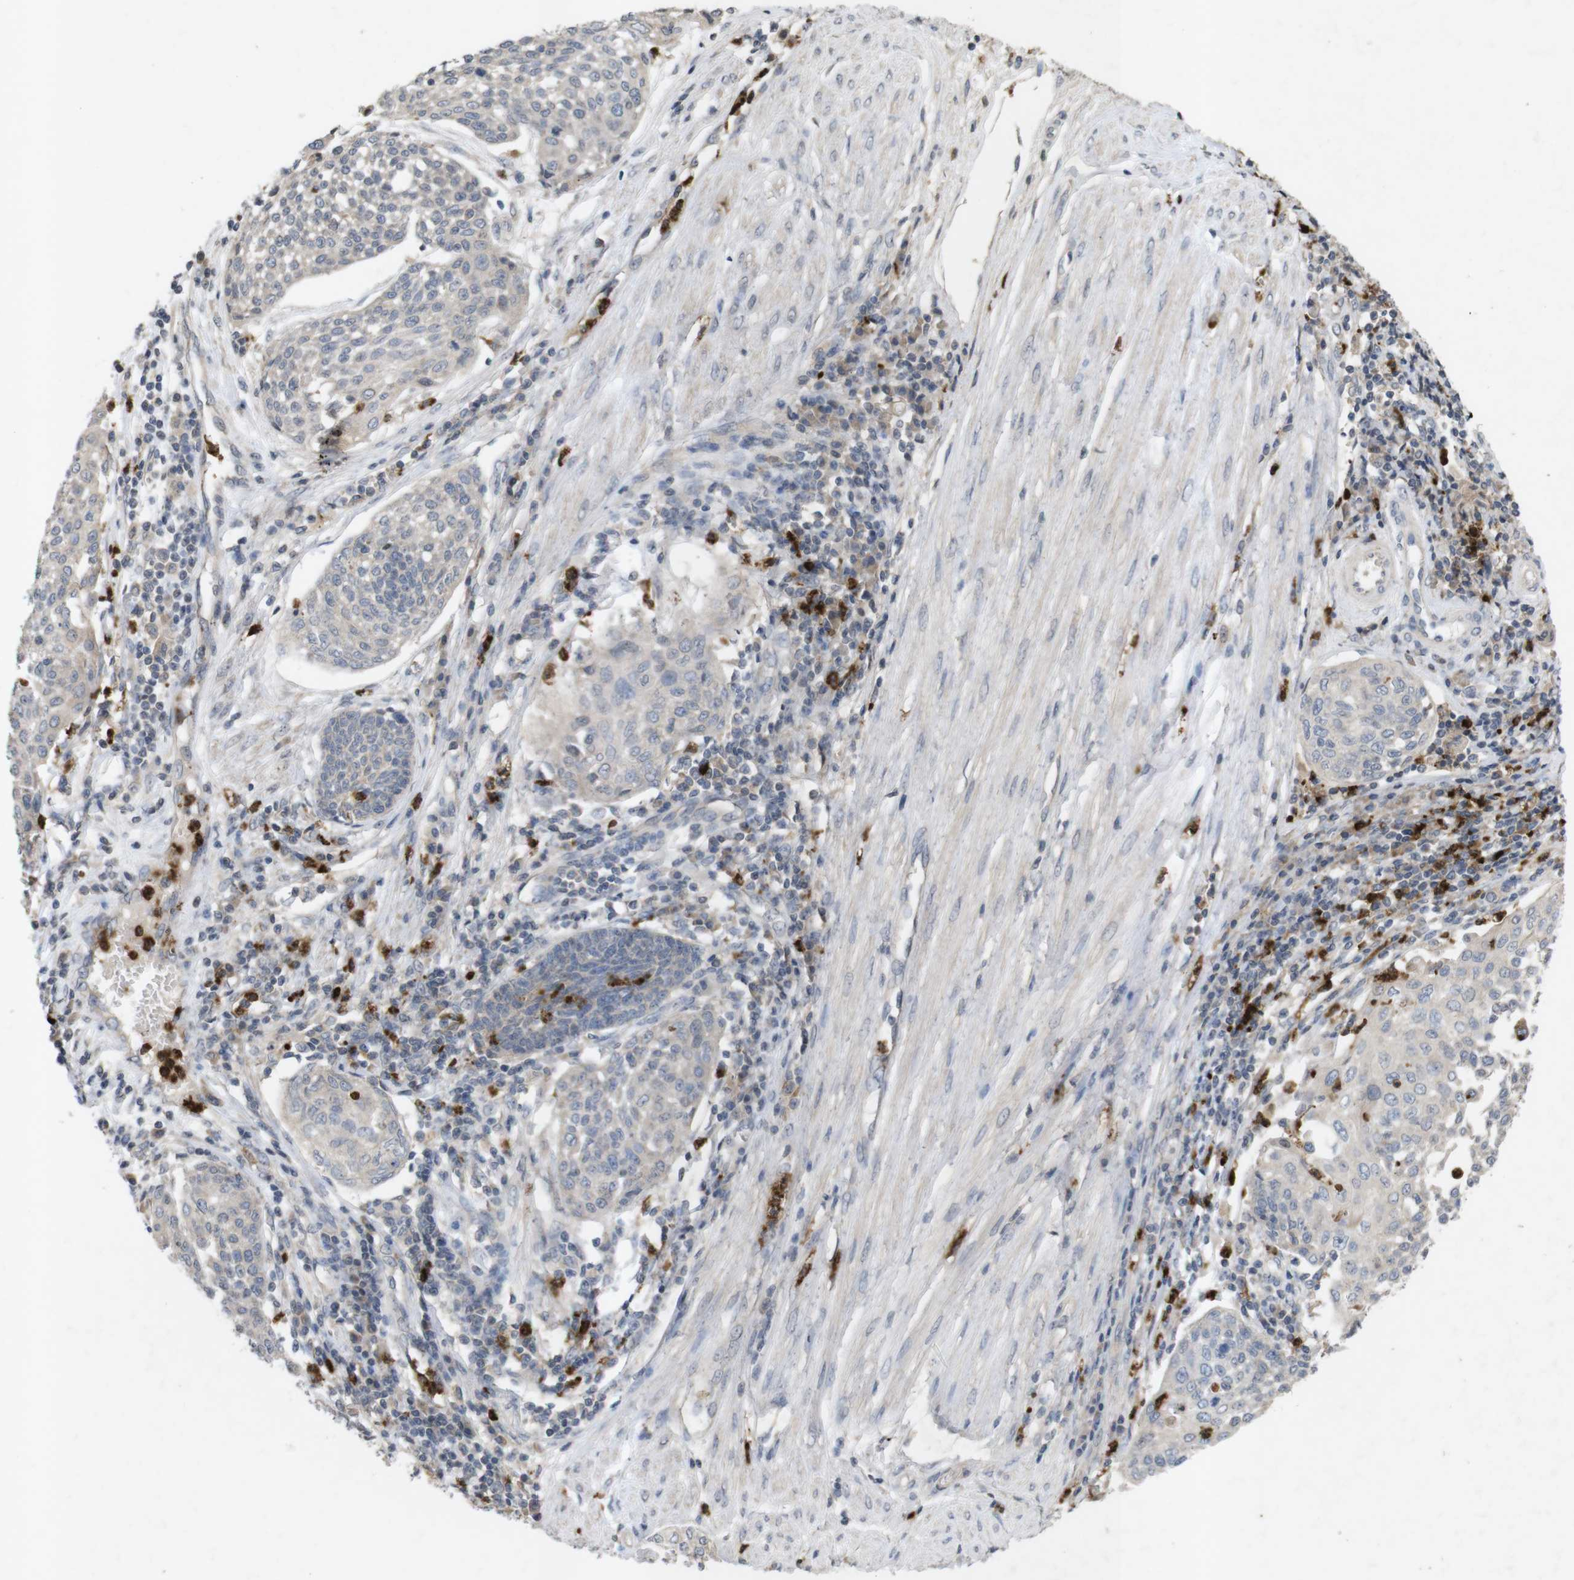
{"staining": {"intensity": "negative", "quantity": "none", "location": "none"}, "tissue": "cervical cancer", "cell_type": "Tumor cells", "image_type": "cancer", "snomed": [{"axis": "morphology", "description": "Squamous cell carcinoma, NOS"}, {"axis": "topography", "description": "Cervix"}], "caption": "Tumor cells show no significant expression in cervical squamous cell carcinoma.", "gene": "TSPAN14", "patient": {"sex": "female", "age": 34}}